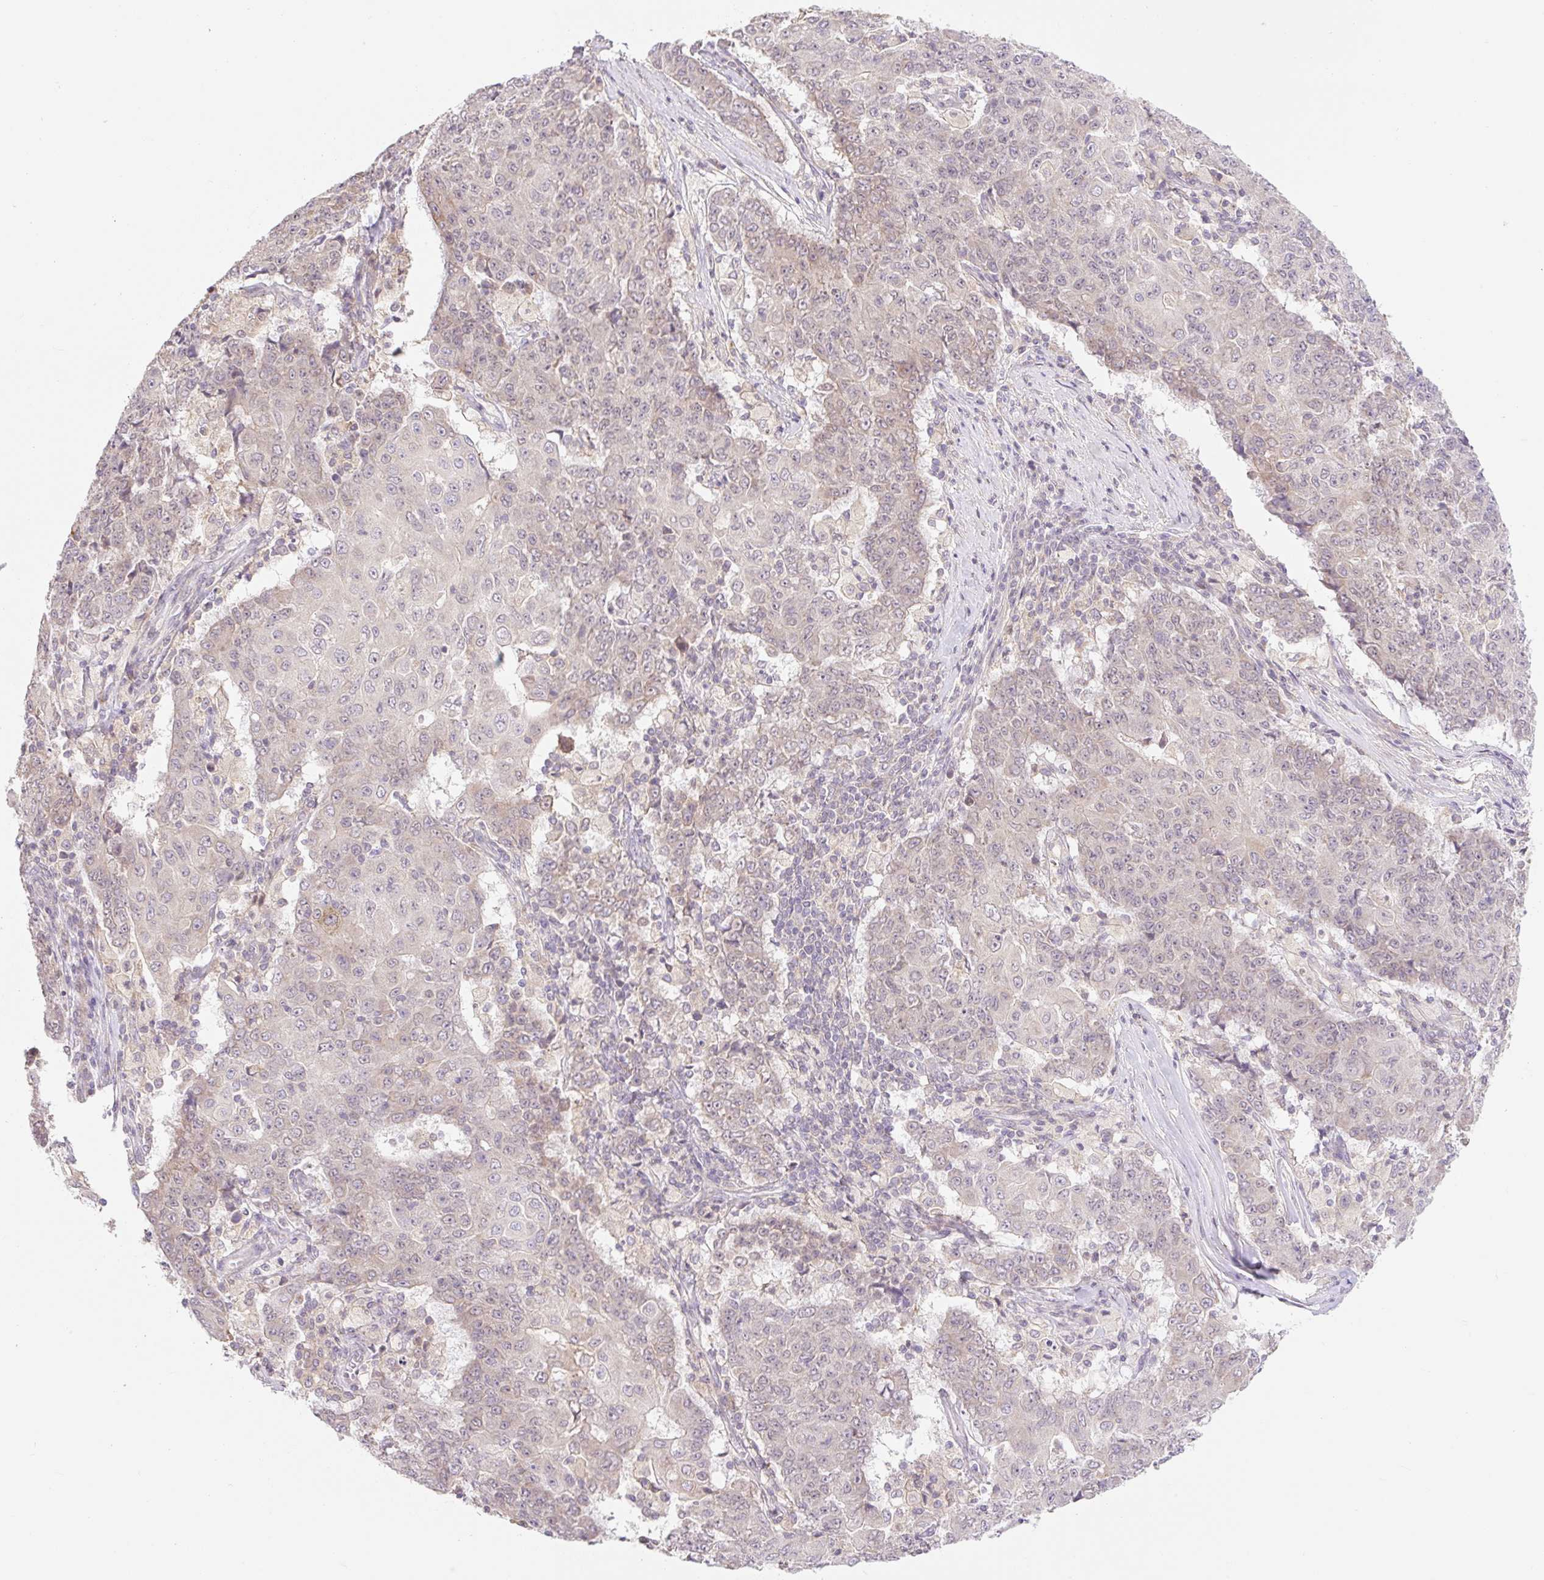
{"staining": {"intensity": "negative", "quantity": "none", "location": "none"}, "tissue": "ovarian cancer", "cell_type": "Tumor cells", "image_type": "cancer", "snomed": [{"axis": "morphology", "description": "Carcinoma, endometroid"}, {"axis": "topography", "description": "Ovary"}], "caption": "This is a photomicrograph of immunohistochemistry (IHC) staining of endometroid carcinoma (ovarian), which shows no expression in tumor cells.", "gene": "EMC10", "patient": {"sex": "female", "age": 42}}